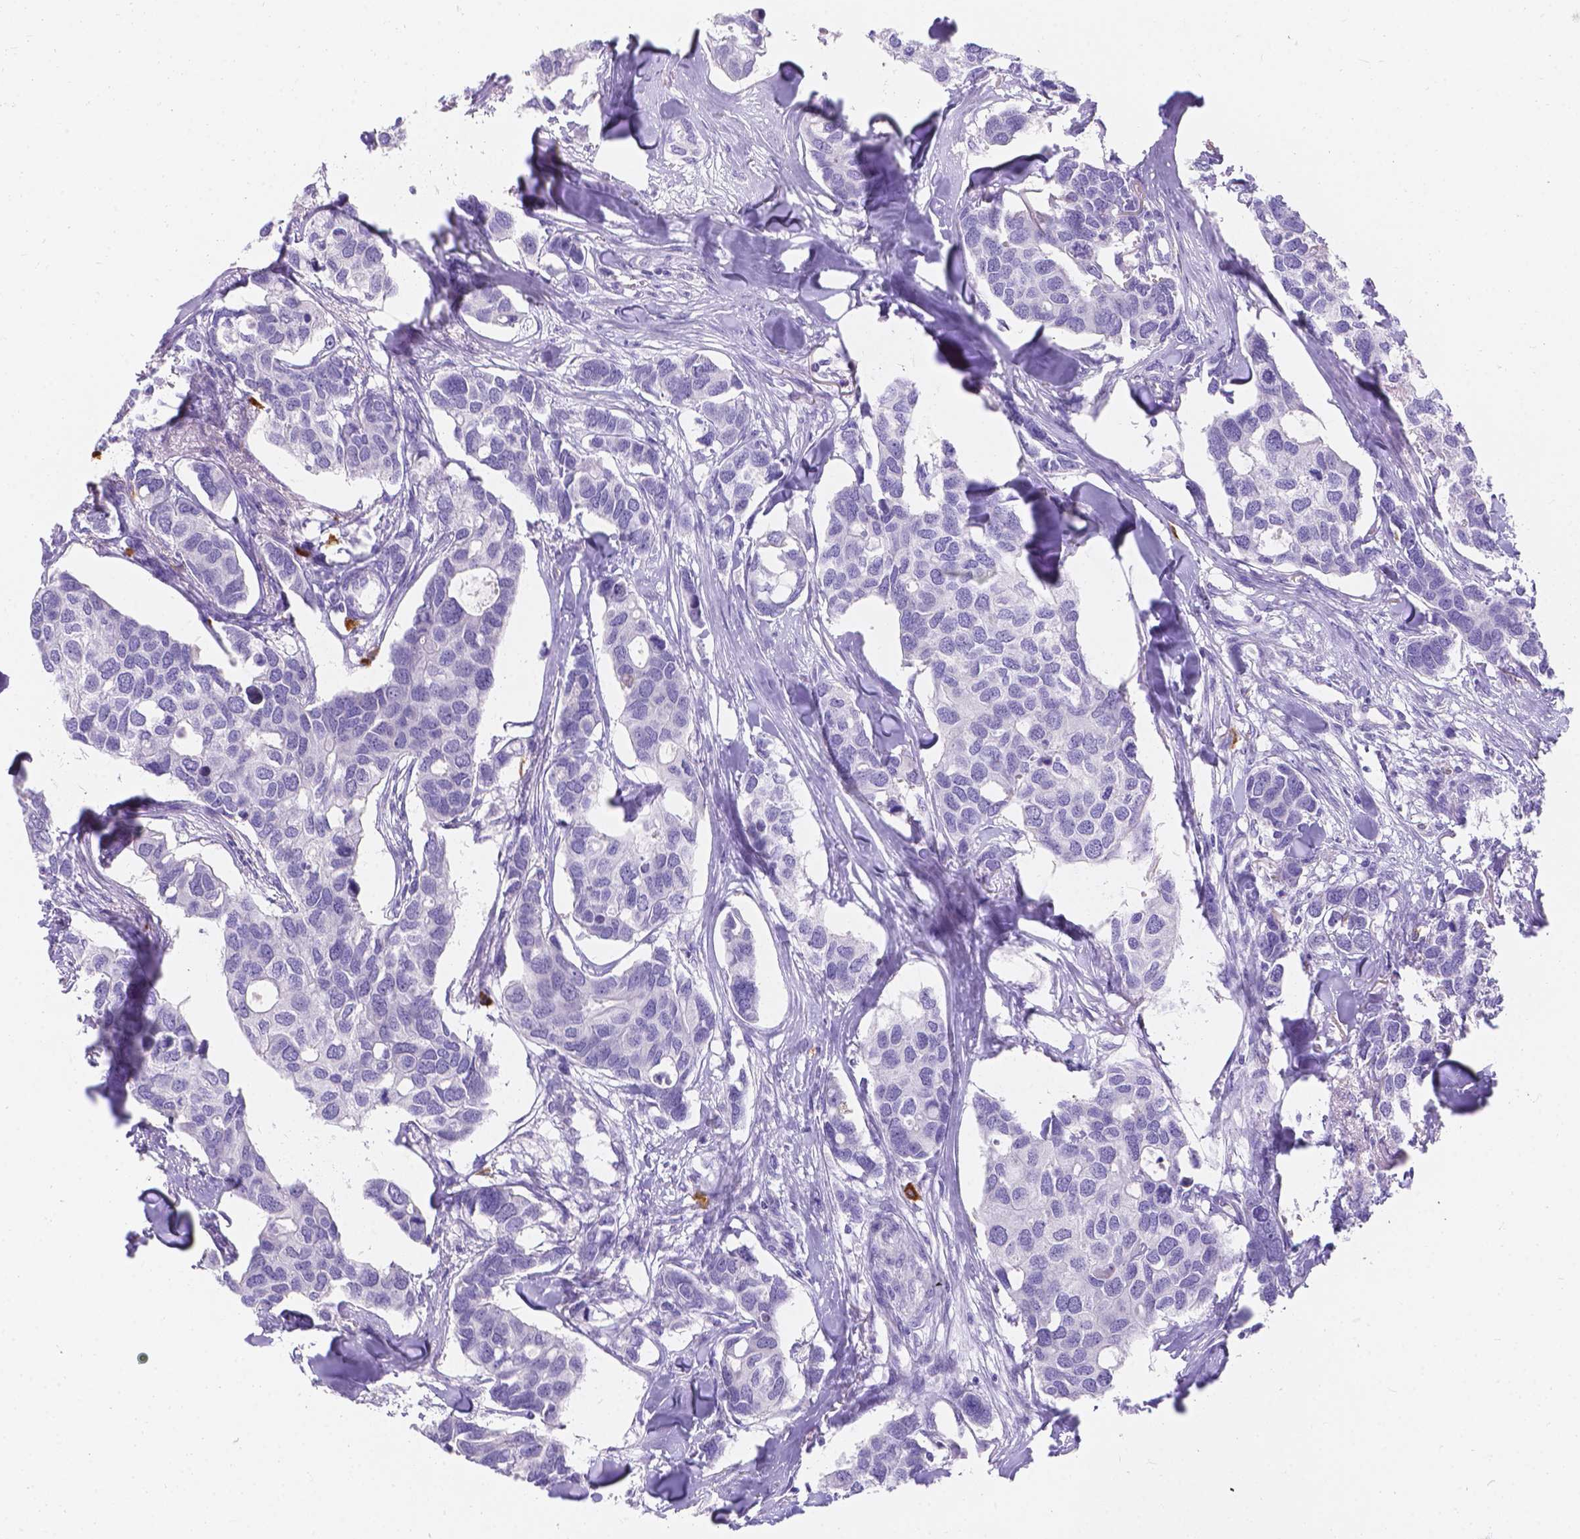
{"staining": {"intensity": "negative", "quantity": "none", "location": "none"}, "tissue": "breast cancer", "cell_type": "Tumor cells", "image_type": "cancer", "snomed": [{"axis": "morphology", "description": "Duct carcinoma"}, {"axis": "topography", "description": "Breast"}], "caption": "Immunohistochemistry (IHC) of human breast cancer (invasive ductal carcinoma) displays no expression in tumor cells.", "gene": "GNRHR", "patient": {"sex": "female", "age": 83}}